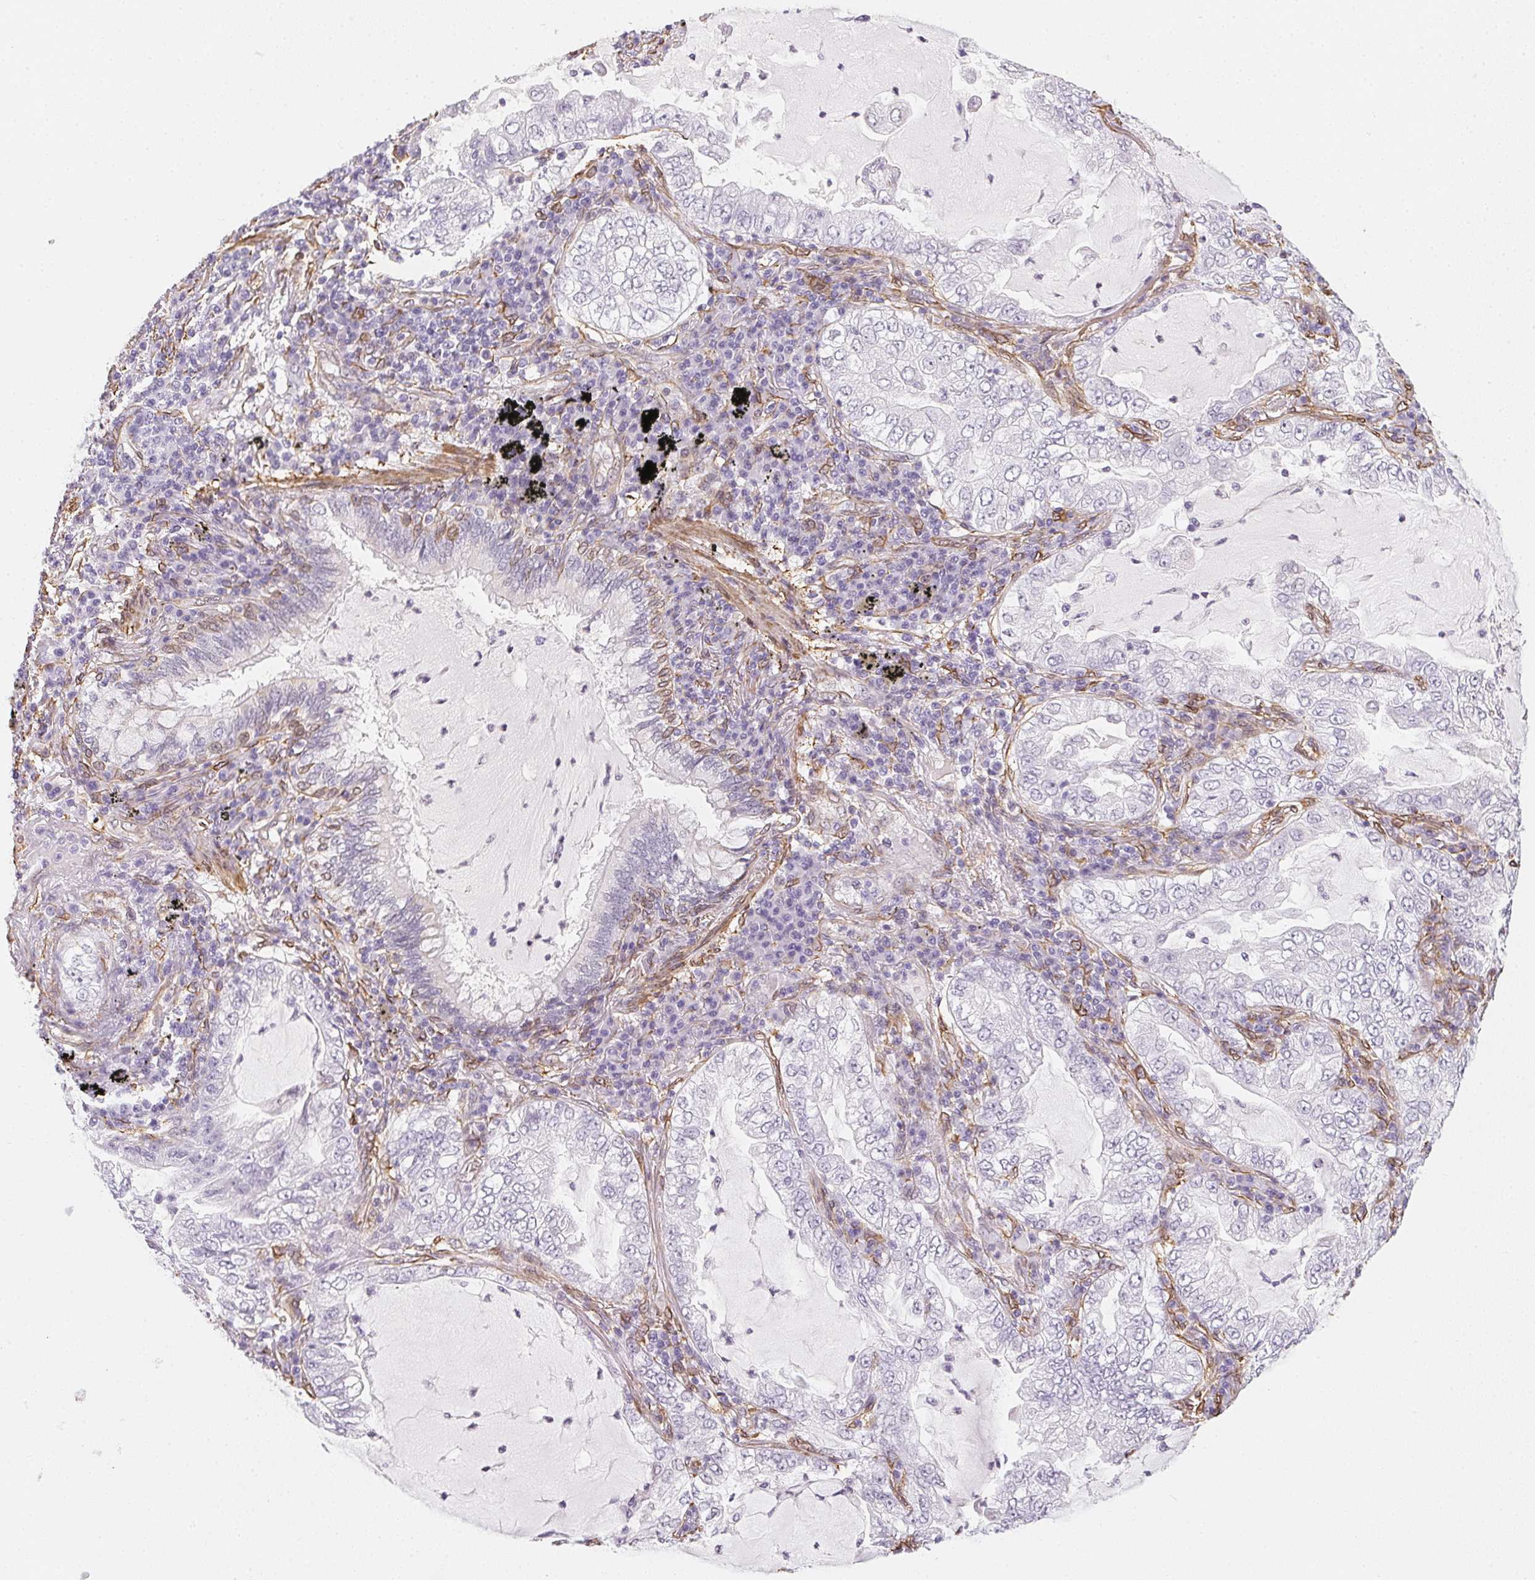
{"staining": {"intensity": "negative", "quantity": "none", "location": "none"}, "tissue": "lung cancer", "cell_type": "Tumor cells", "image_type": "cancer", "snomed": [{"axis": "morphology", "description": "Adenocarcinoma, NOS"}, {"axis": "topography", "description": "Lung"}], "caption": "DAB immunohistochemical staining of lung cancer (adenocarcinoma) shows no significant positivity in tumor cells.", "gene": "RSBN1", "patient": {"sex": "female", "age": 73}}